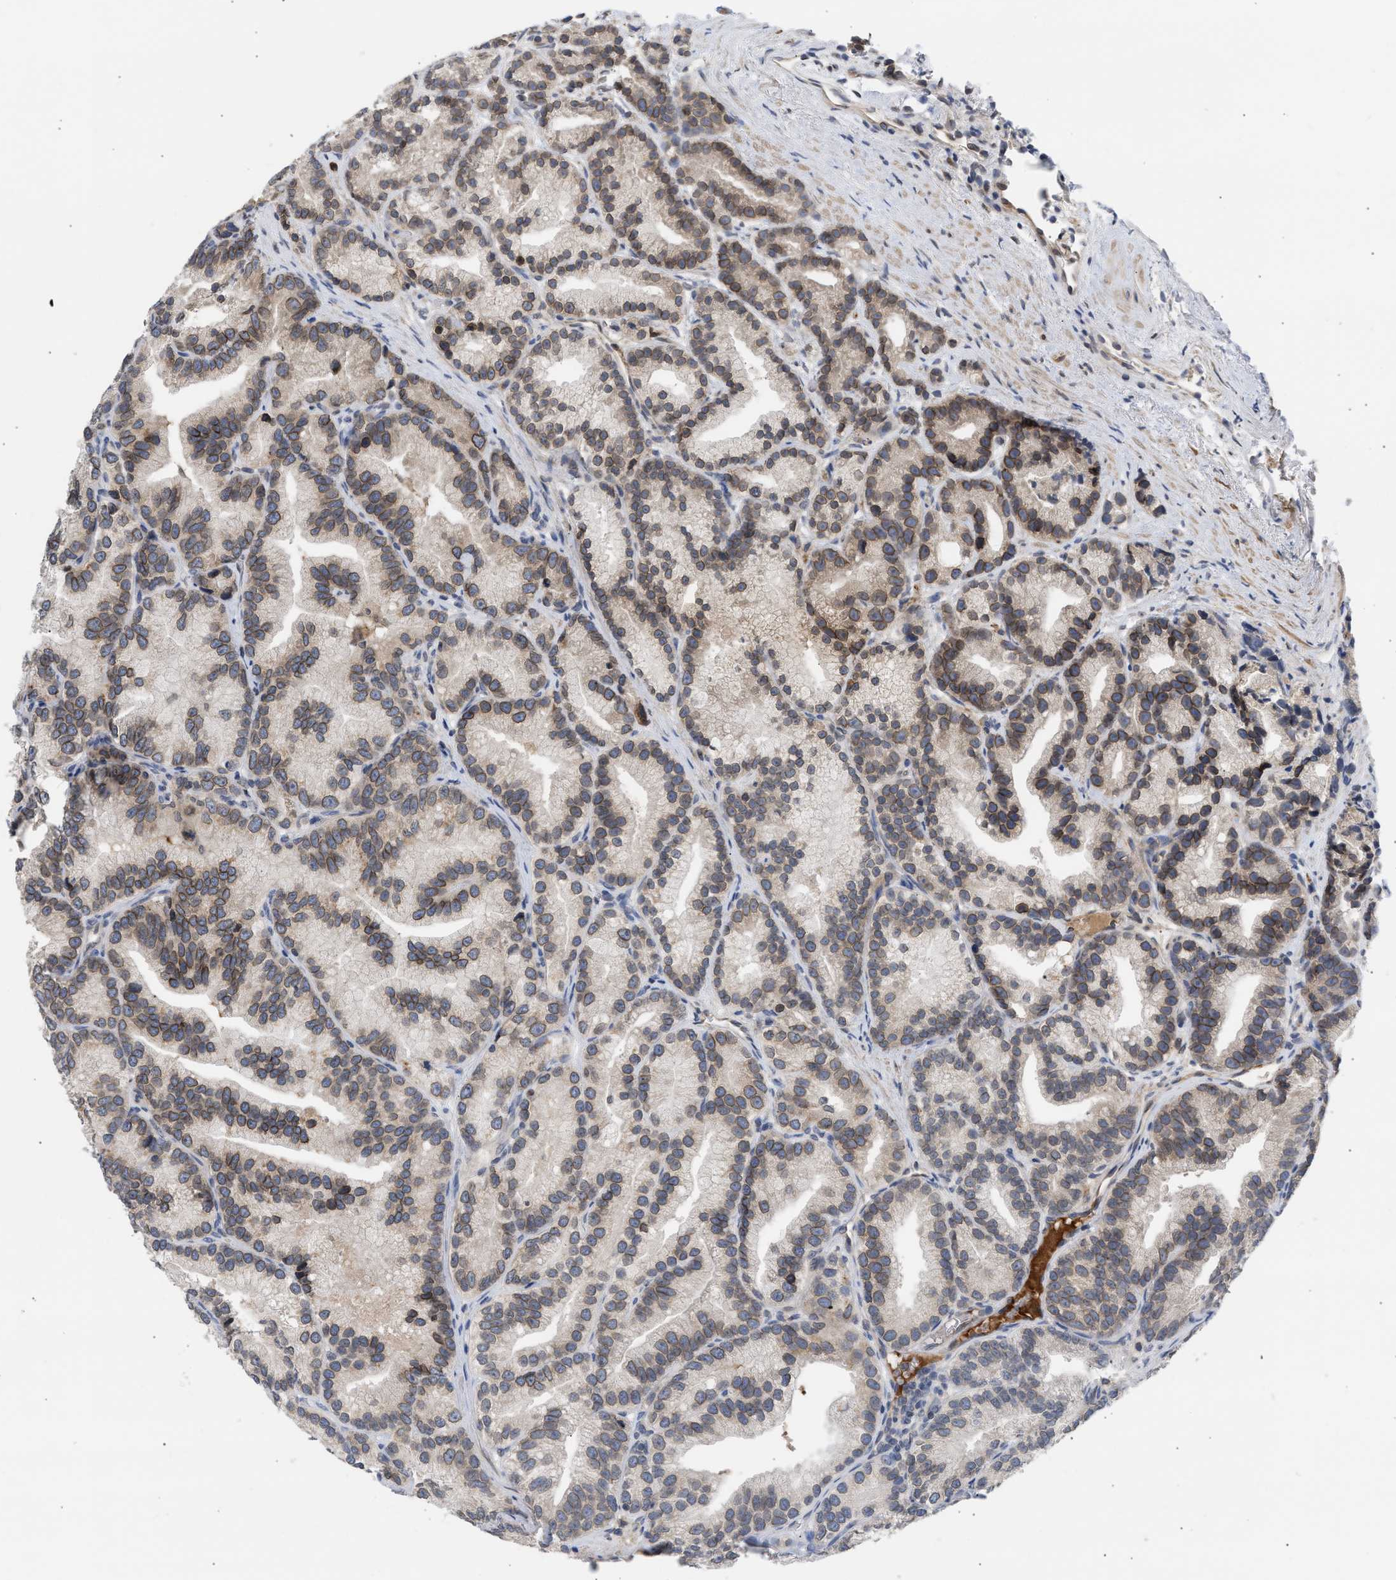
{"staining": {"intensity": "weak", "quantity": "25%-75%", "location": "cytoplasmic/membranous,nuclear"}, "tissue": "prostate cancer", "cell_type": "Tumor cells", "image_type": "cancer", "snomed": [{"axis": "morphology", "description": "Adenocarcinoma, Low grade"}, {"axis": "topography", "description": "Prostate"}], "caption": "Prostate cancer (adenocarcinoma (low-grade)) stained for a protein (brown) exhibits weak cytoplasmic/membranous and nuclear positive staining in approximately 25%-75% of tumor cells.", "gene": "NUP62", "patient": {"sex": "male", "age": 89}}